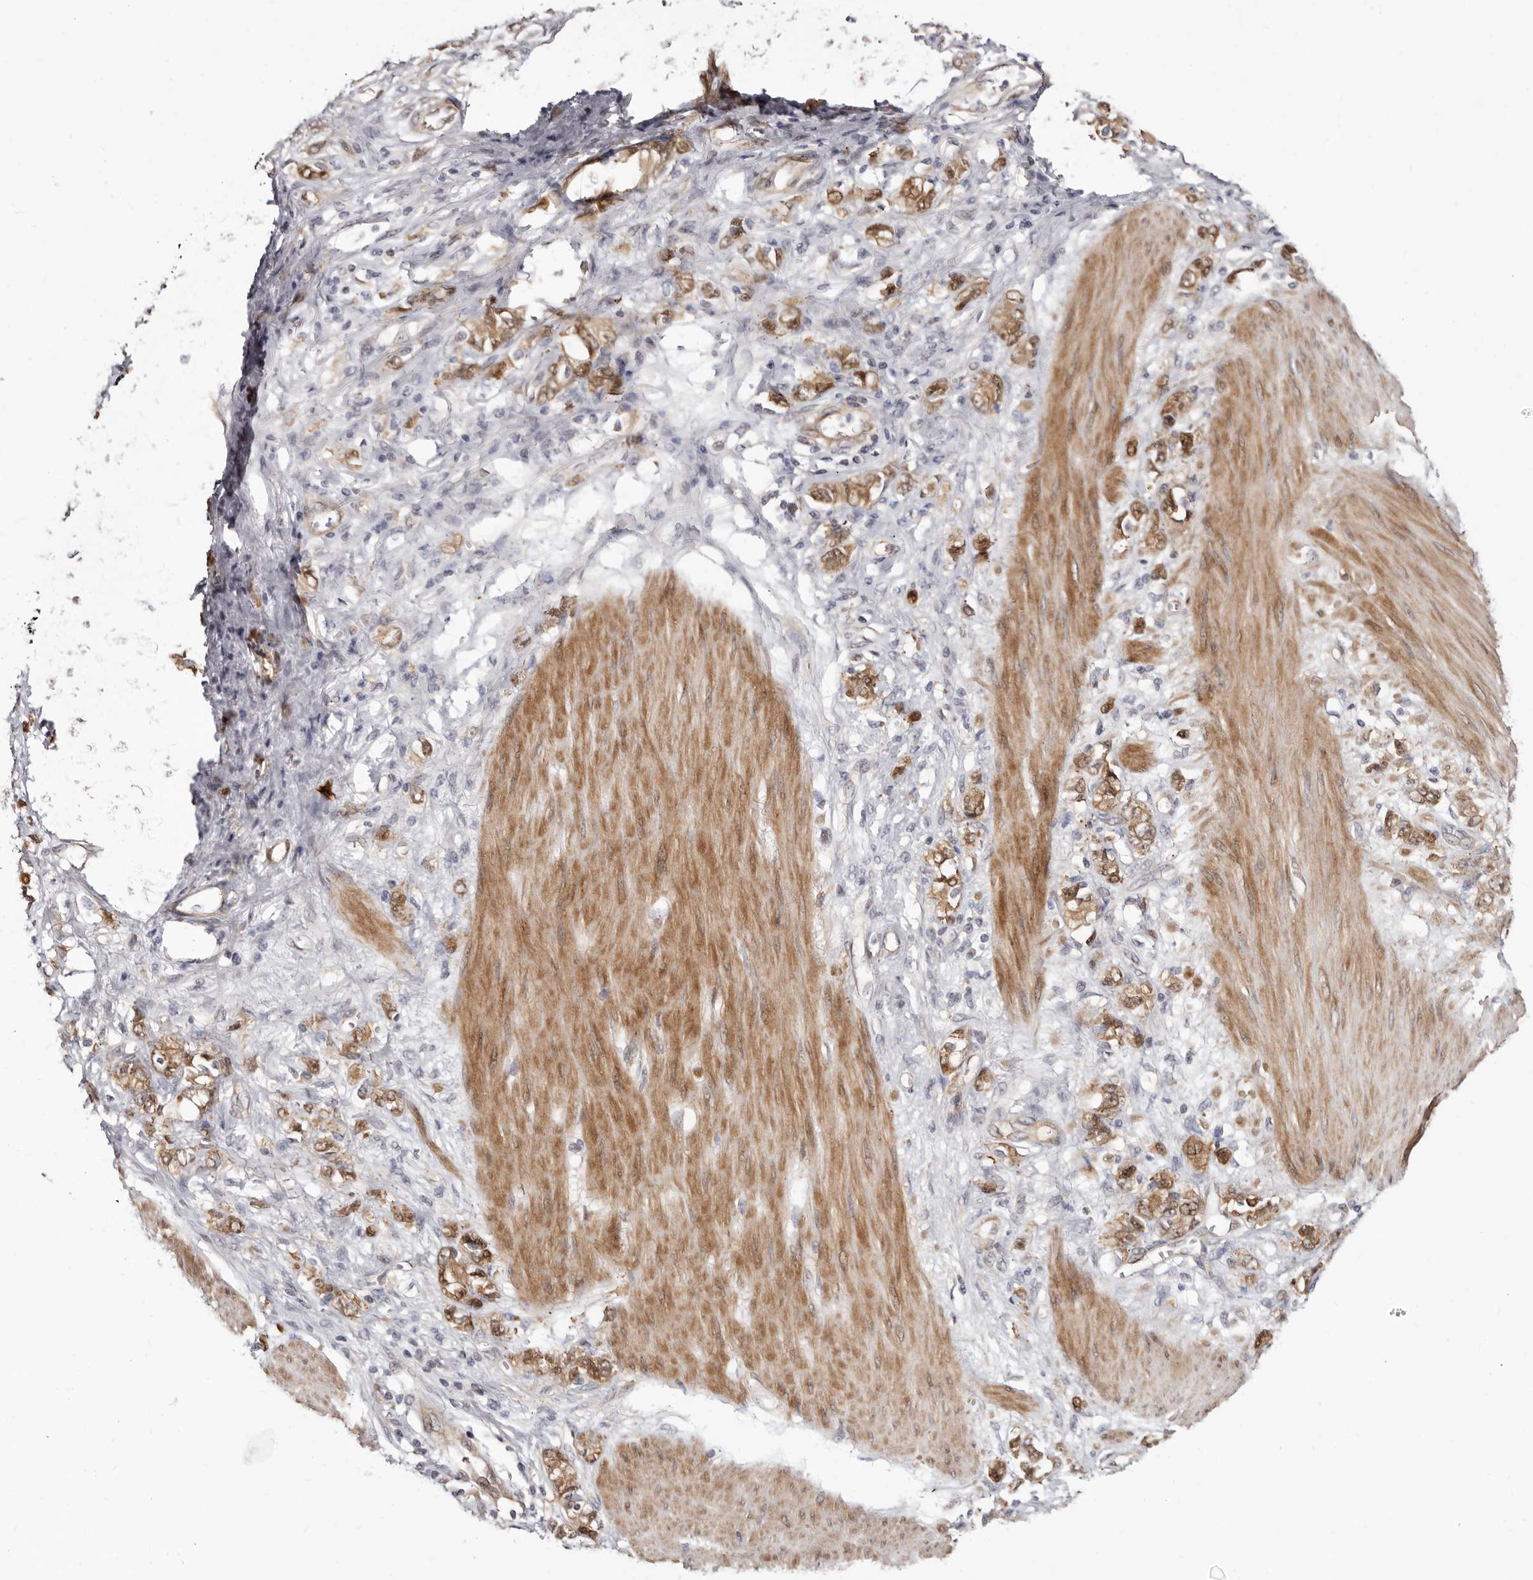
{"staining": {"intensity": "moderate", "quantity": ">75%", "location": "cytoplasmic/membranous,nuclear"}, "tissue": "stomach cancer", "cell_type": "Tumor cells", "image_type": "cancer", "snomed": [{"axis": "morphology", "description": "Adenocarcinoma, NOS"}, {"axis": "topography", "description": "Stomach"}], "caption": "About >75% of tumor cells in human stomach cancer (adenocarcinoma) reveal moderate cytoplasmic/membranous and nuclear protein positivity as visualized by brown immunohistochemical staining.", "gene": "SBDS", "patient": {"sex": "female", "age": 76}}